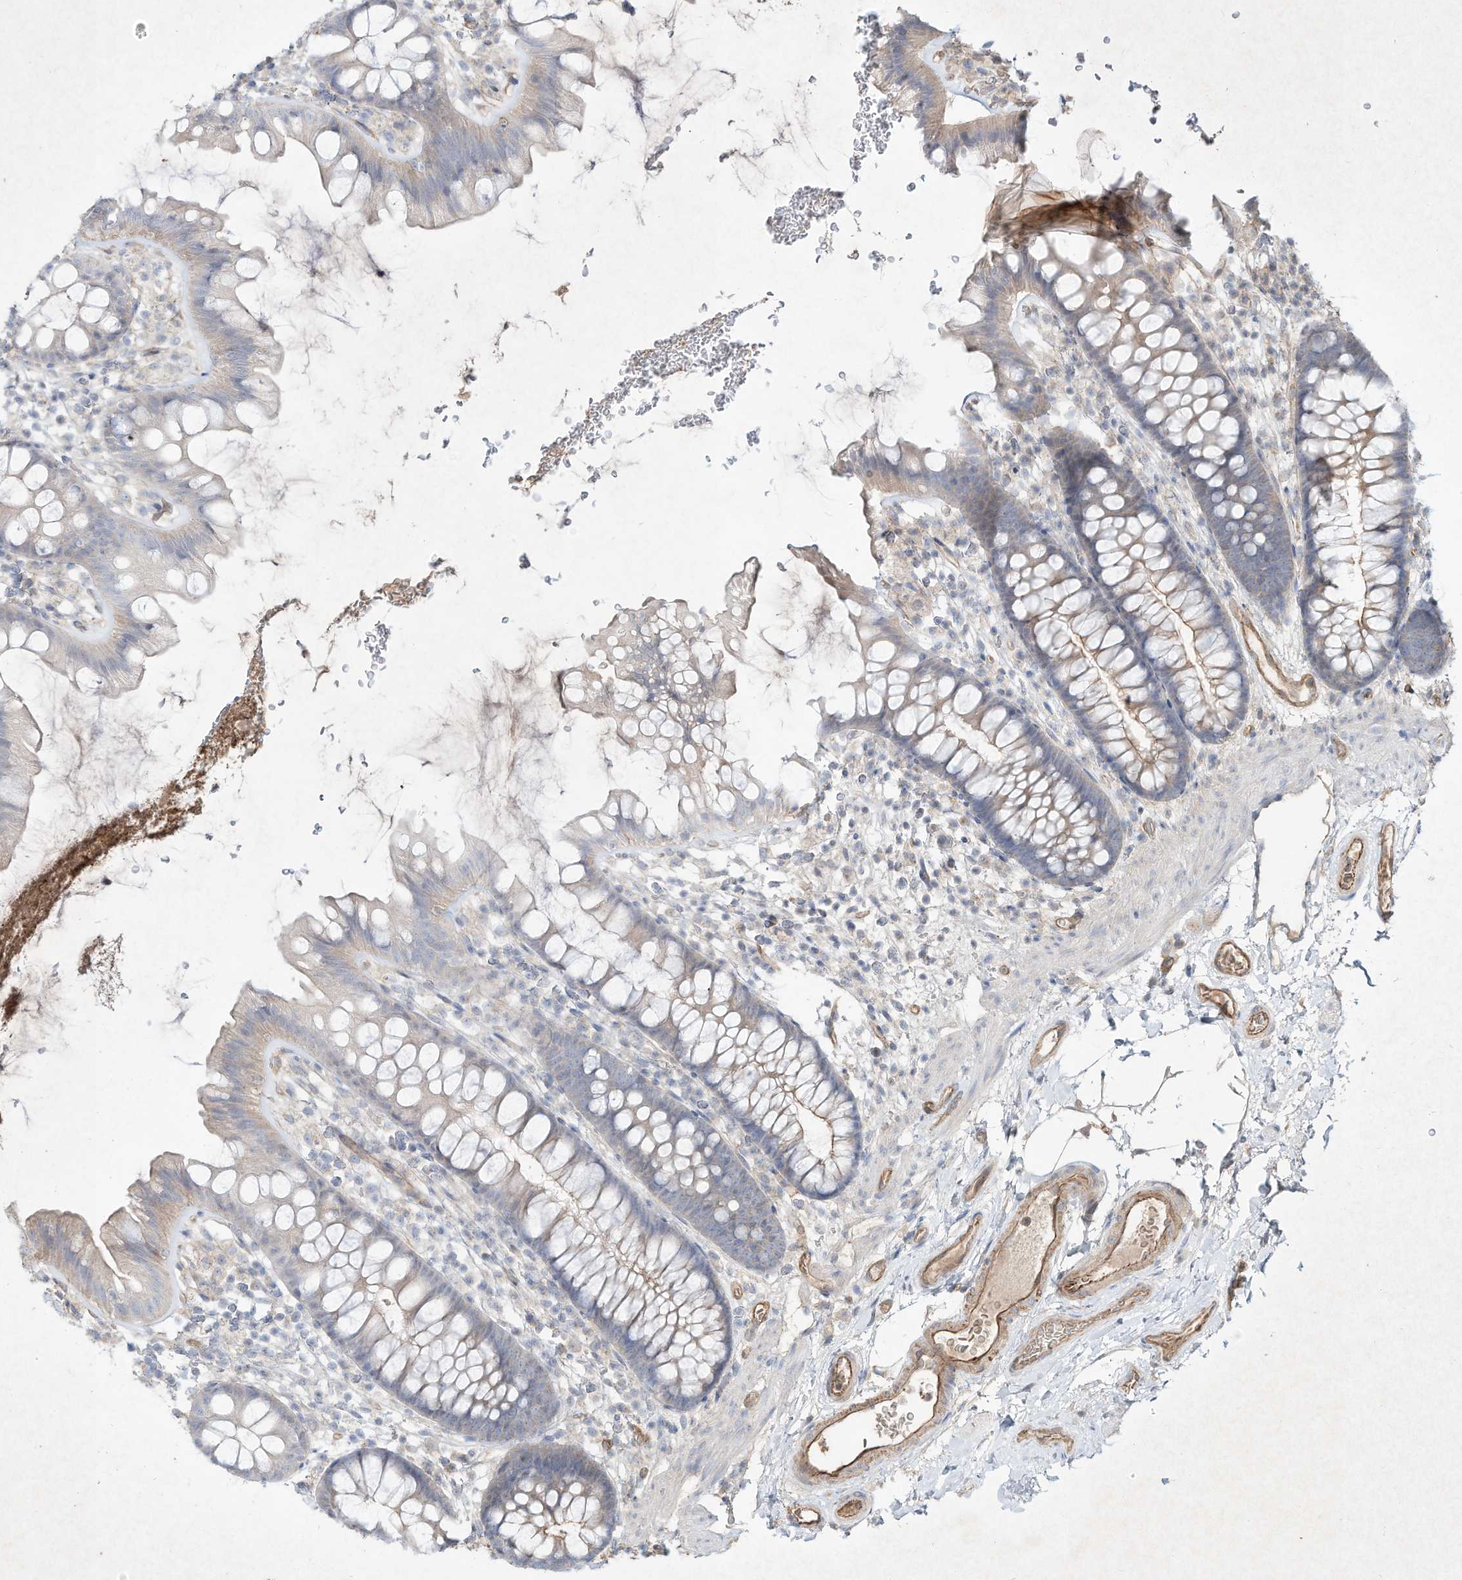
{"staining": {"intensity": "moderate", "quantity": ">75%", "location": "cytoplasmic/membranous"}, "tissue": "colon", "cell_type": "Endothelial cells", "image_type": "normal", "snomed": [{"axis": "morphology", "description": "Normal tissue, NOS"}, {"axis": "topography", "description": "Colon"}], "caption": "Normal colon was stained to show a protein in brown. There is medium levels of moderate cytoplasmic/membranous expression in approximately >75% of endothelial cells. Using DAB (3,3'-diaminobenzidine) (brown) and hematoxylin (blue) stains, captured at high magnification using brightfield microscopy.", "gene": "HTR5A", "patient": {"sex": "female", "age": 62}}